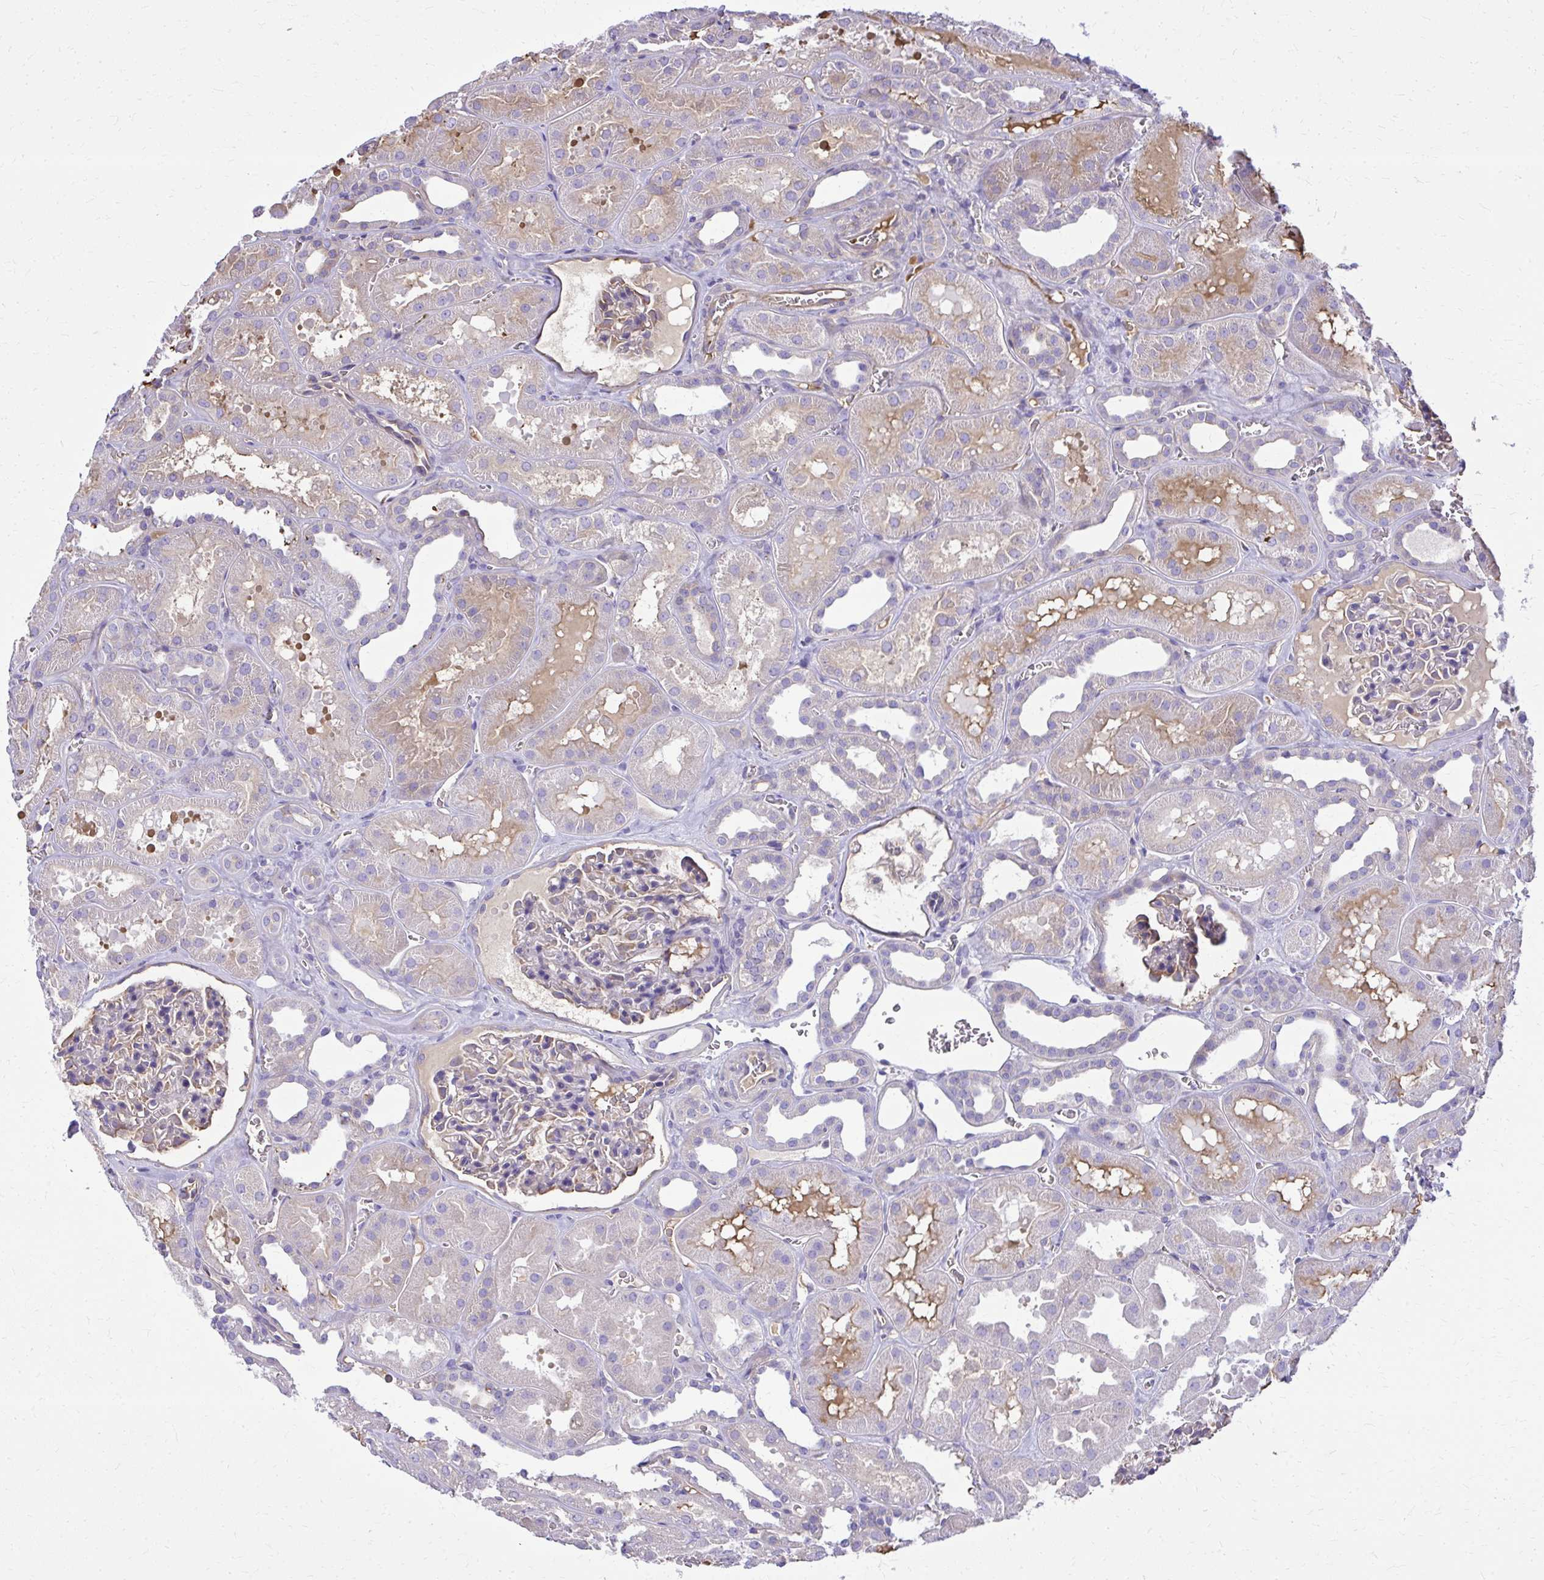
{"staining": {"intensity": "moderate", "quantity": "<25%", "location": "cytoplasmic/membranous"}, "tissue": "kidney", "cell_type": "Cells in glomeruli", "image_type": "normal", "snomed": [{"axis": "morphology", "description": "Normal tissue, NOS"}, {"axis": "topography", "description": "Kidney"}], "caption": "A low amount of moderate cytoplasmic/membranous expression is present in approximately <25% of cells in glomeruli in normal kidney.", "gene": "RUNDC3B", "patient": {"sex": "female", "age": 41}}